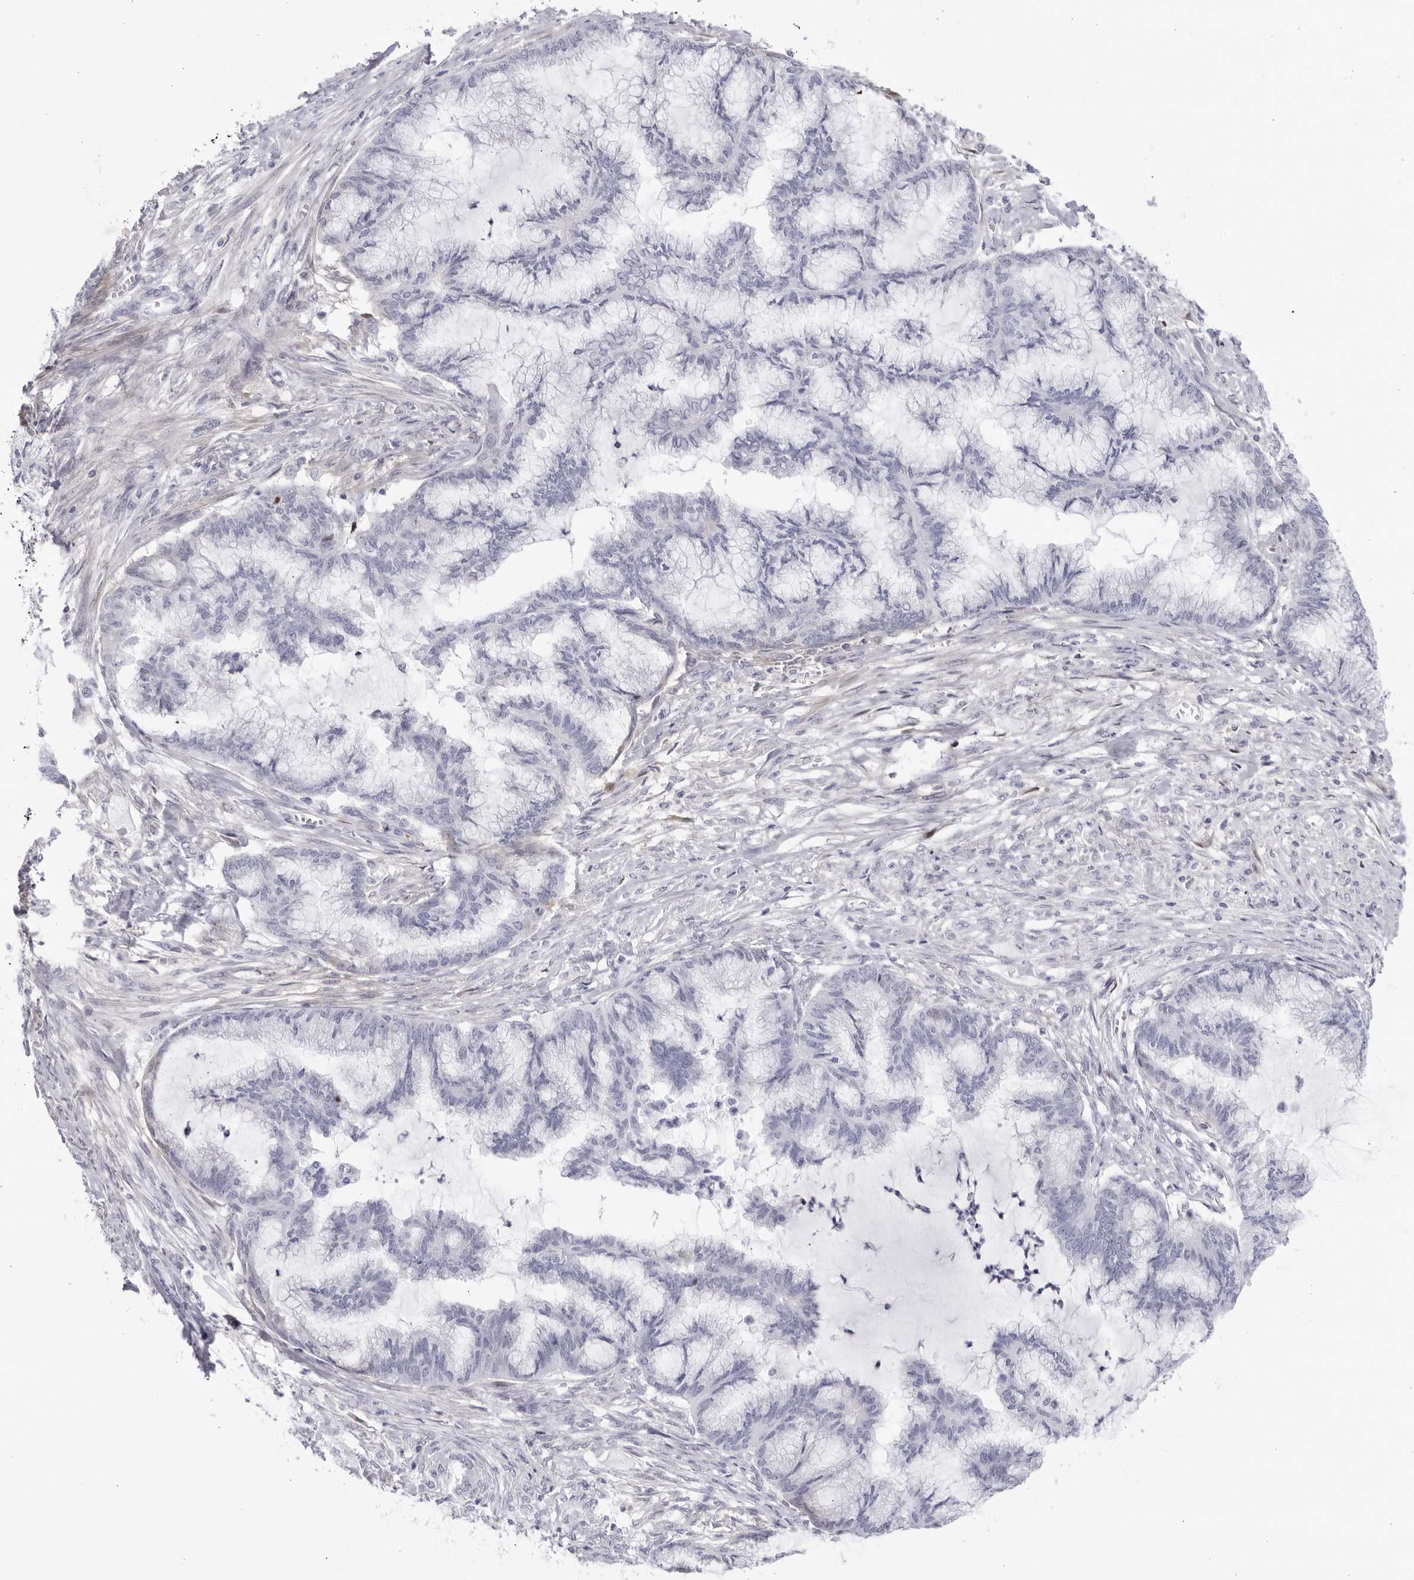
{"staining": {"intensity": "negative", "quantity": "none", "location": "none"}, "tissue": "endometrial cancer", "cell_type": "Tumor cells", "image_type": "cancer", "snomed": [{"axis": "morphology", "description": "Adenocarcinoma, NOS"}, {"axis": "topography", "description": "Endometrium"}], "caption": "There is no significant positivity in tumor cells of endometrial adenocarcinoma.", "gene": "CNBD1", "patient": {"sex": "female", "age": 86}}